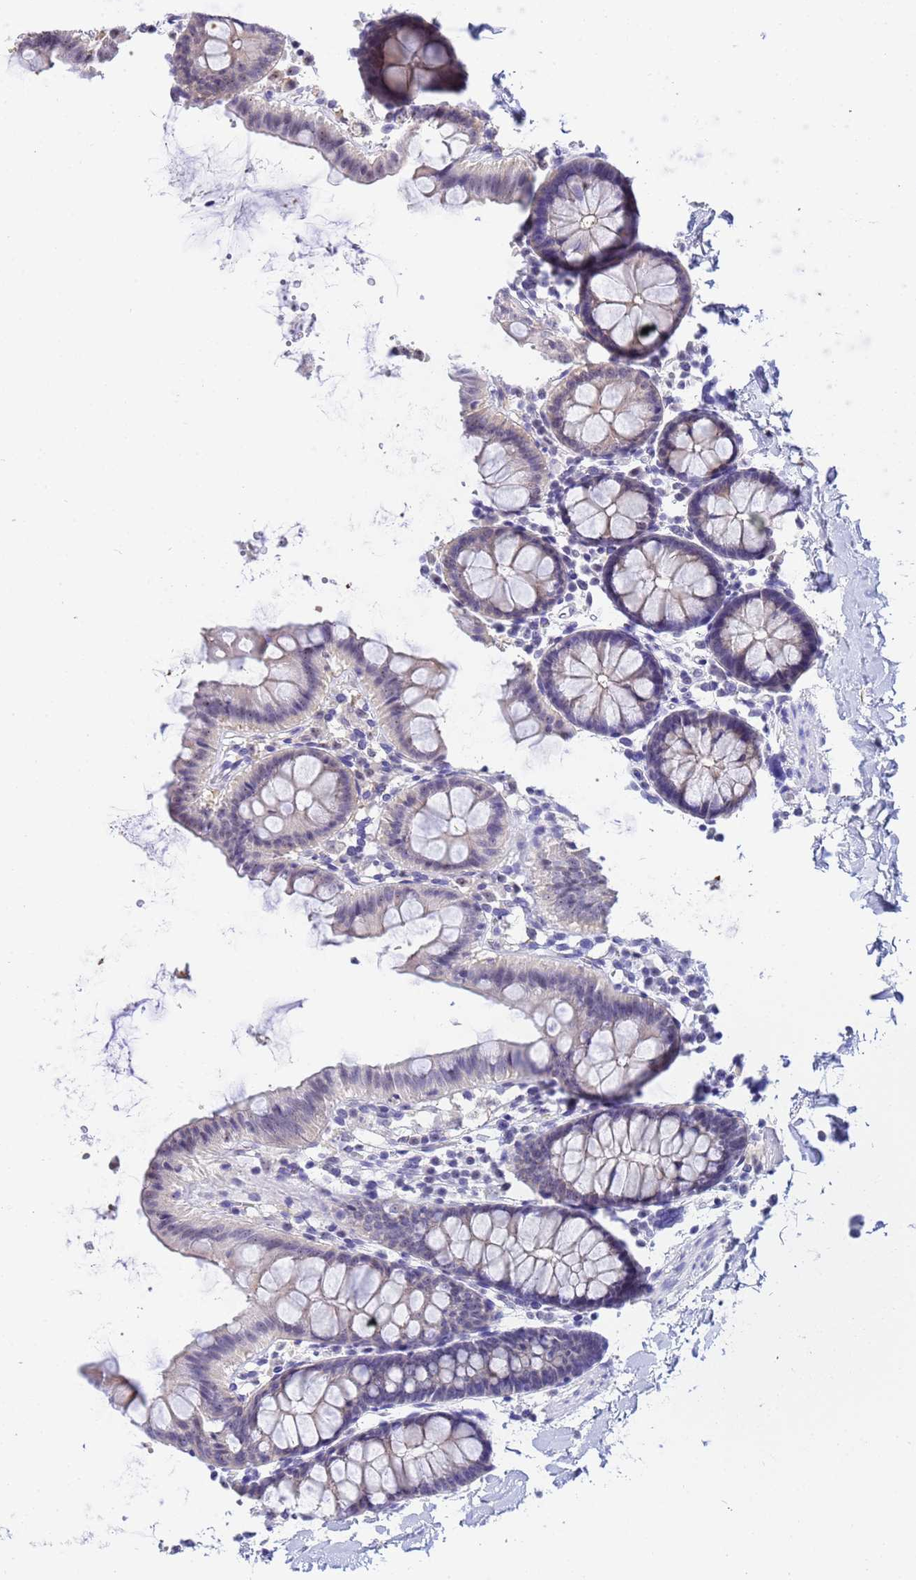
{"staining": {"intensity": "negative", "quantity": "none", "location": "none"}, "tissue": "colon", "cell_type": "Endothelial cells", "image_type": "normal", "snomed": [{"axis": "morphology", "description": "Normal tissue, NOS"}, {"axis": "topography", "description": "Colon"}], "caption": "Colon stained for a protein using IHC reveals no staining endothelial cells.", "gene": "ACTL6B", "patient": {"sex": "male", "age": 75}}